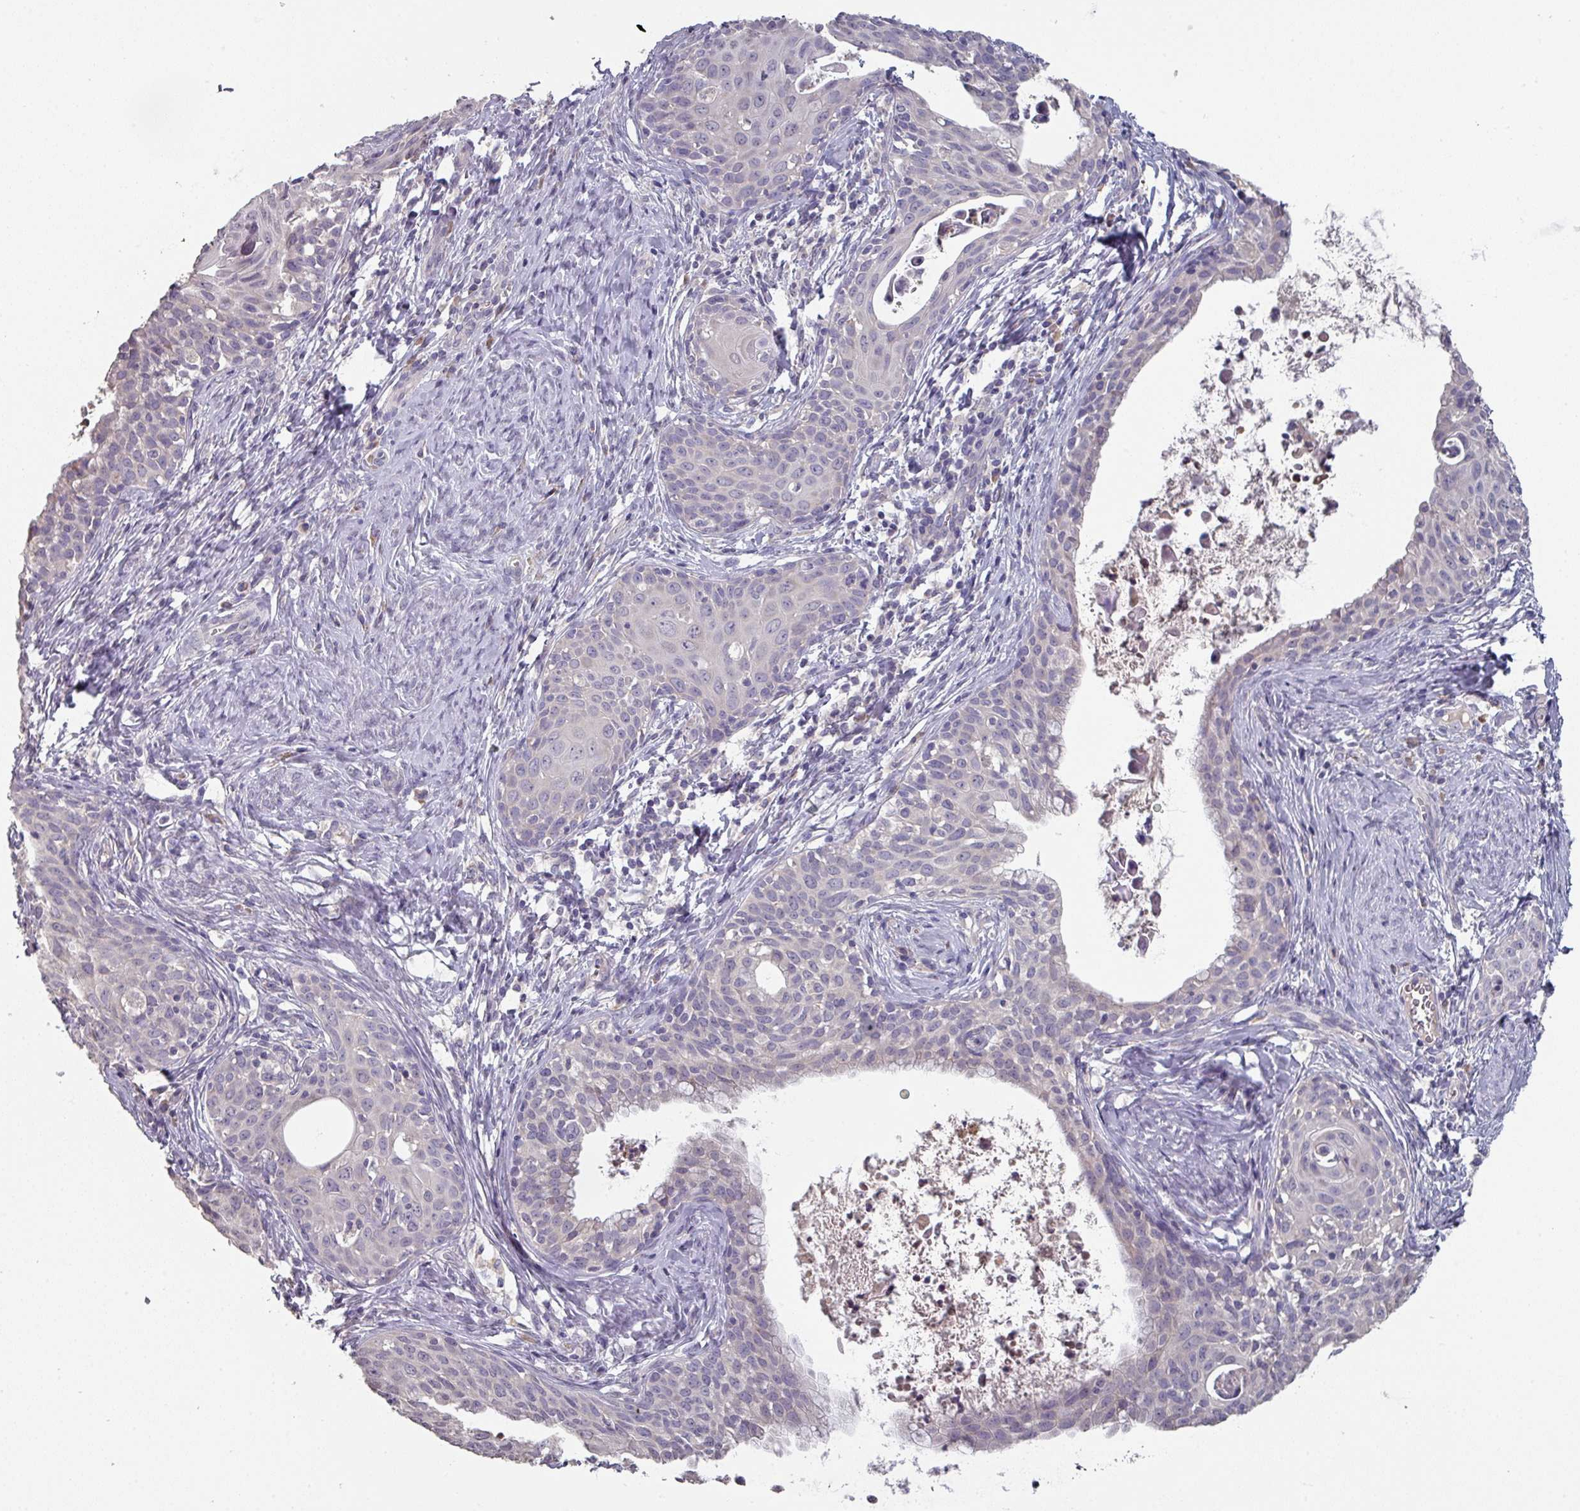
{"staining": {"intensity": "negative", "quantity": "none", "location": "none"}, "tissue": "cervical cancer", "cell_type": "Tumor cells", "image_type": "cancer", "snomed": [{"axis": "morphology", "description": "Squamous cell carcinoma, NOS"}, {"axis": "topography", "description": "Cervix"}], "caption": "Immunohistochemical staining of human cervical cancer demonstrates no significant staining in tumor cells.", "gene": "PRAMEF8", "patient": {"sex": "female", "age": 52}}